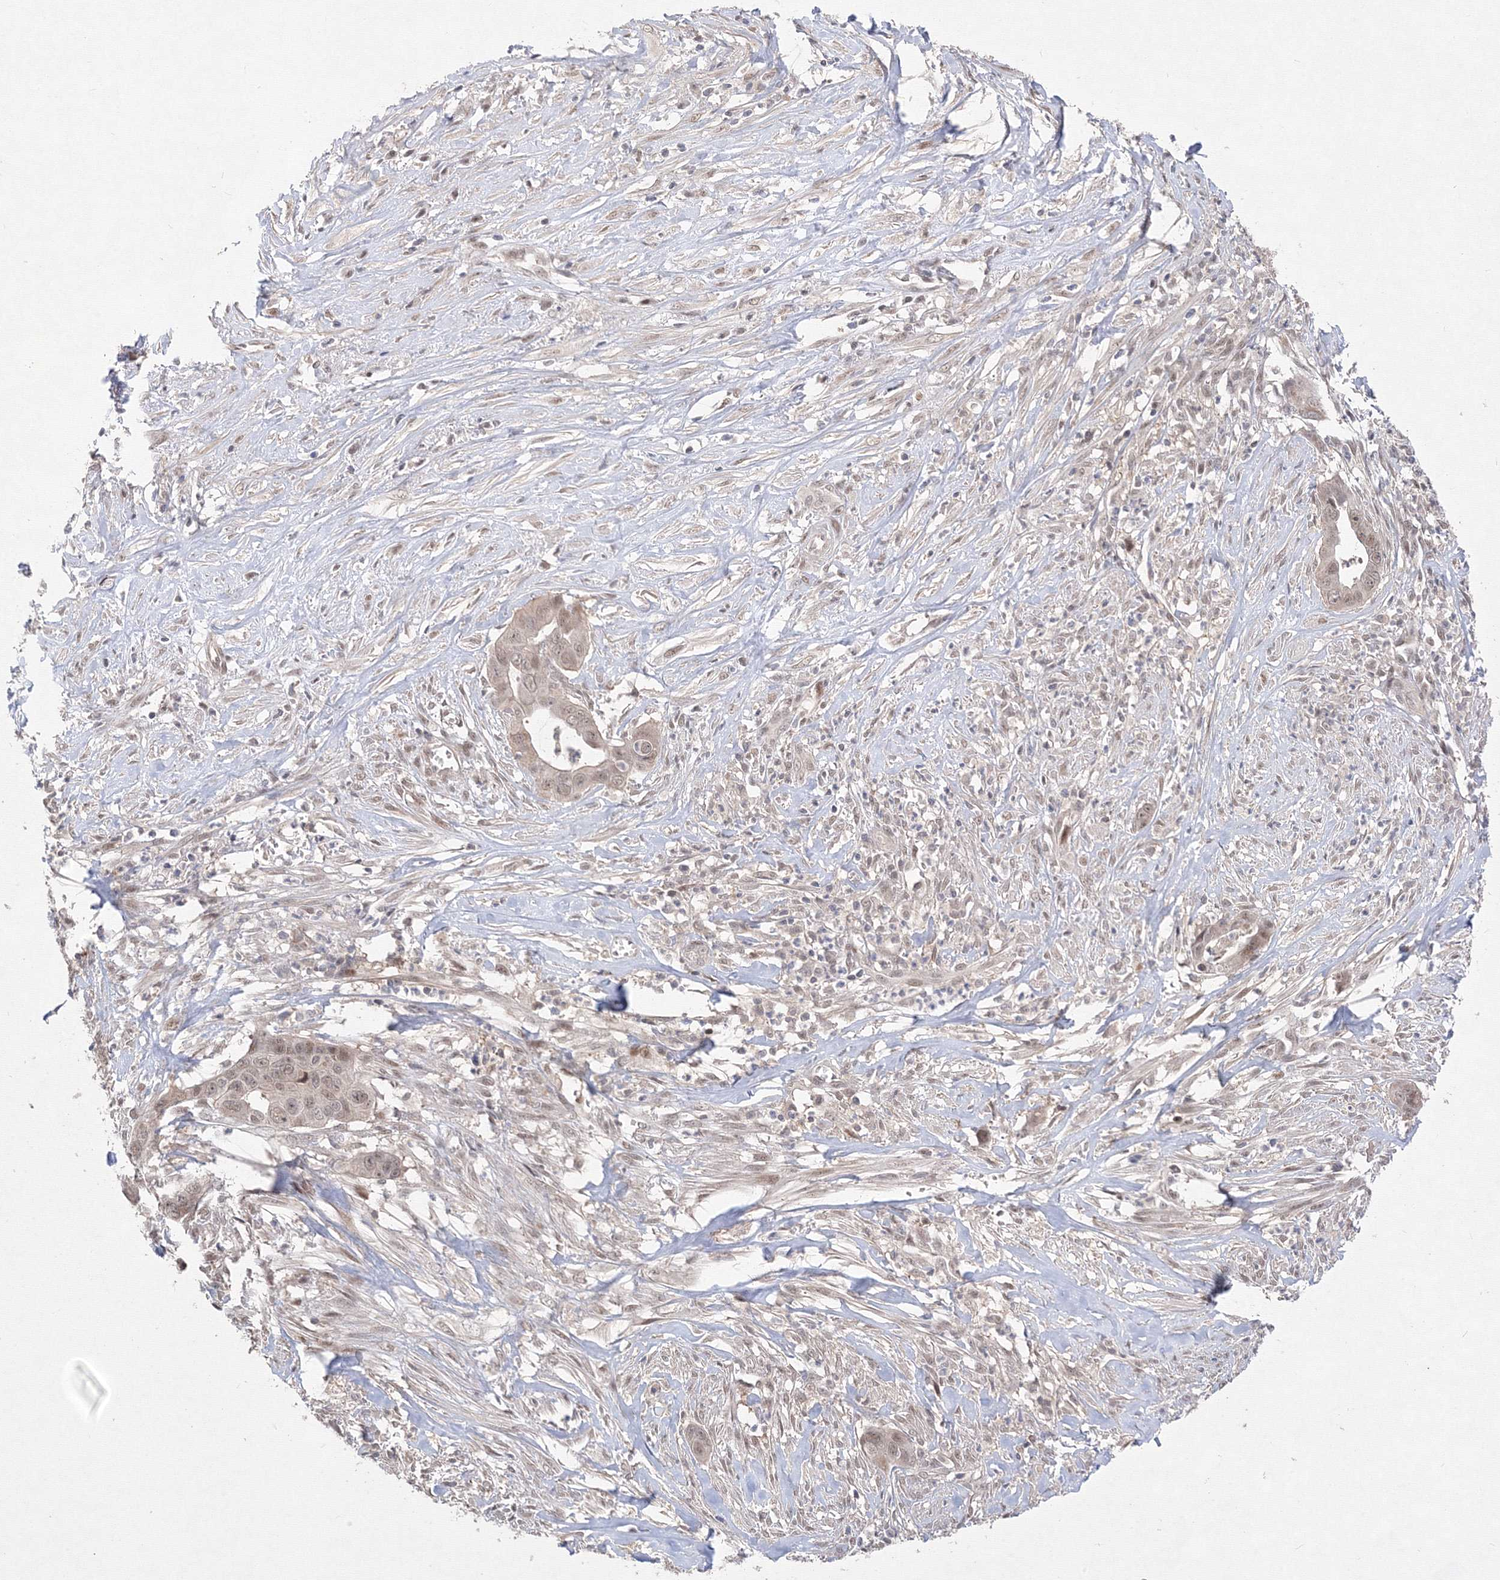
{"staining": {"intensity": "weak", "quantity": "25%-75%", "location": "nuclear"}, "tissue": "liver cancer", "cell_type": "Tumor cells", "image_type": "cancer", "snomed": [{"axis": "morphology", "description": "Cholangiocarcinoma"}, {"axis": "topography", "description": "Liver"}], "caption": "Immunohistochemistry (IHC) histopathology image of human liver cancer stained for a protein (brown), which reveals low levels of weak nuclear staining in about 25%-75% of tumor cells.", "gene": "COPS4", "patient": {"sex": "female", "age": 79}}